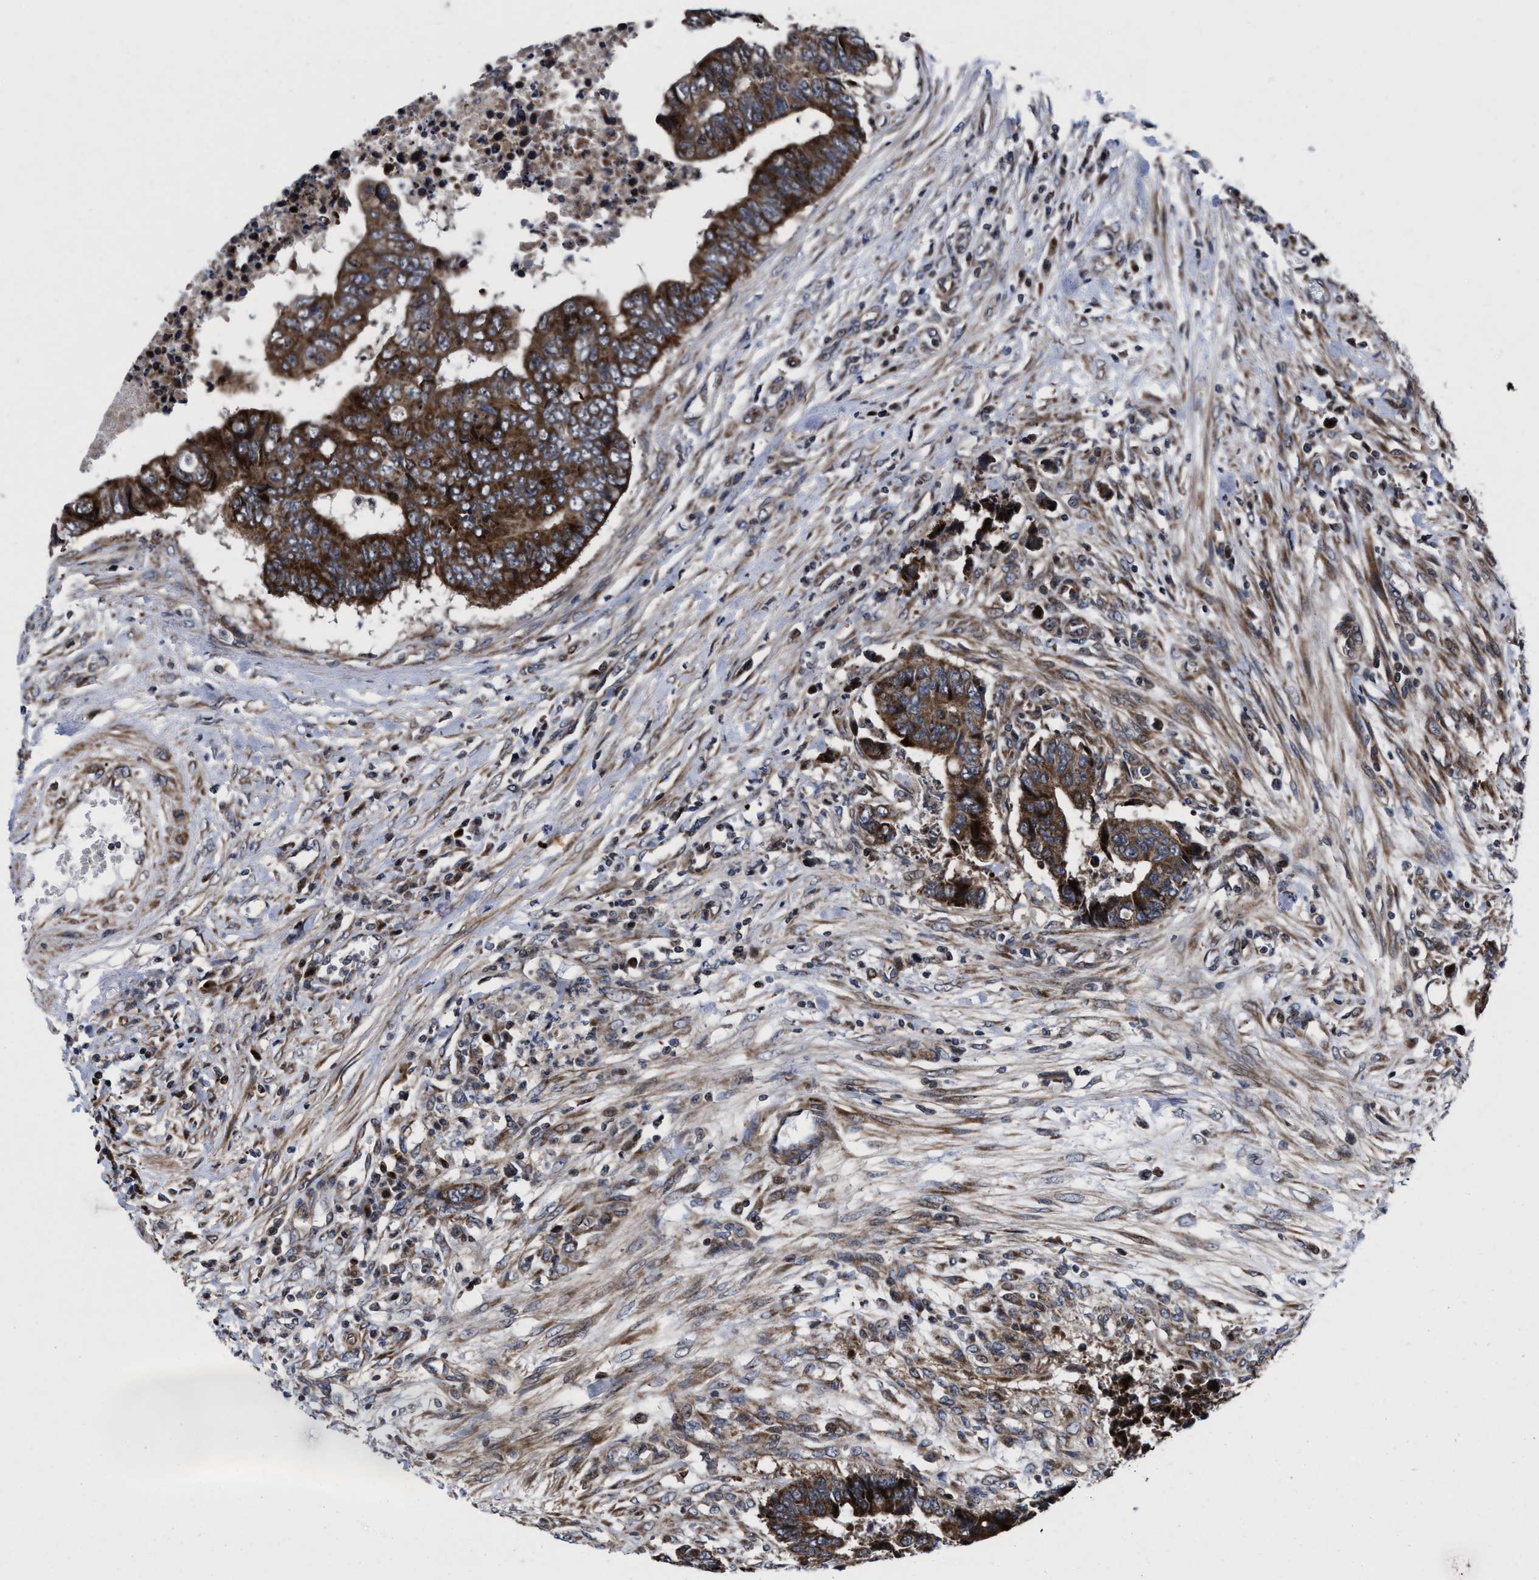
{"staining": {"intensity": "strong", "quantity": ">75%", "location": "cytoplasmic/membranous"}, "tissue": "colorectal cancer", "cell_type": "Tumor cells", "image_type": "cancer", "snomed": [{"axis": "morphology", "description": "Adenocarcinoma, NOS"}, {"axis": "topography", "description": "Rectum"}], "caption": "There is high levels of strong cytoplasmic/membranous positivity in tumor cells of adenocarcinoma (colorectal), as demonstrated by immunohistochemical staining (brown color).", "gene": "MRPL50", "patient": {"sex": "male", "age": 84}}